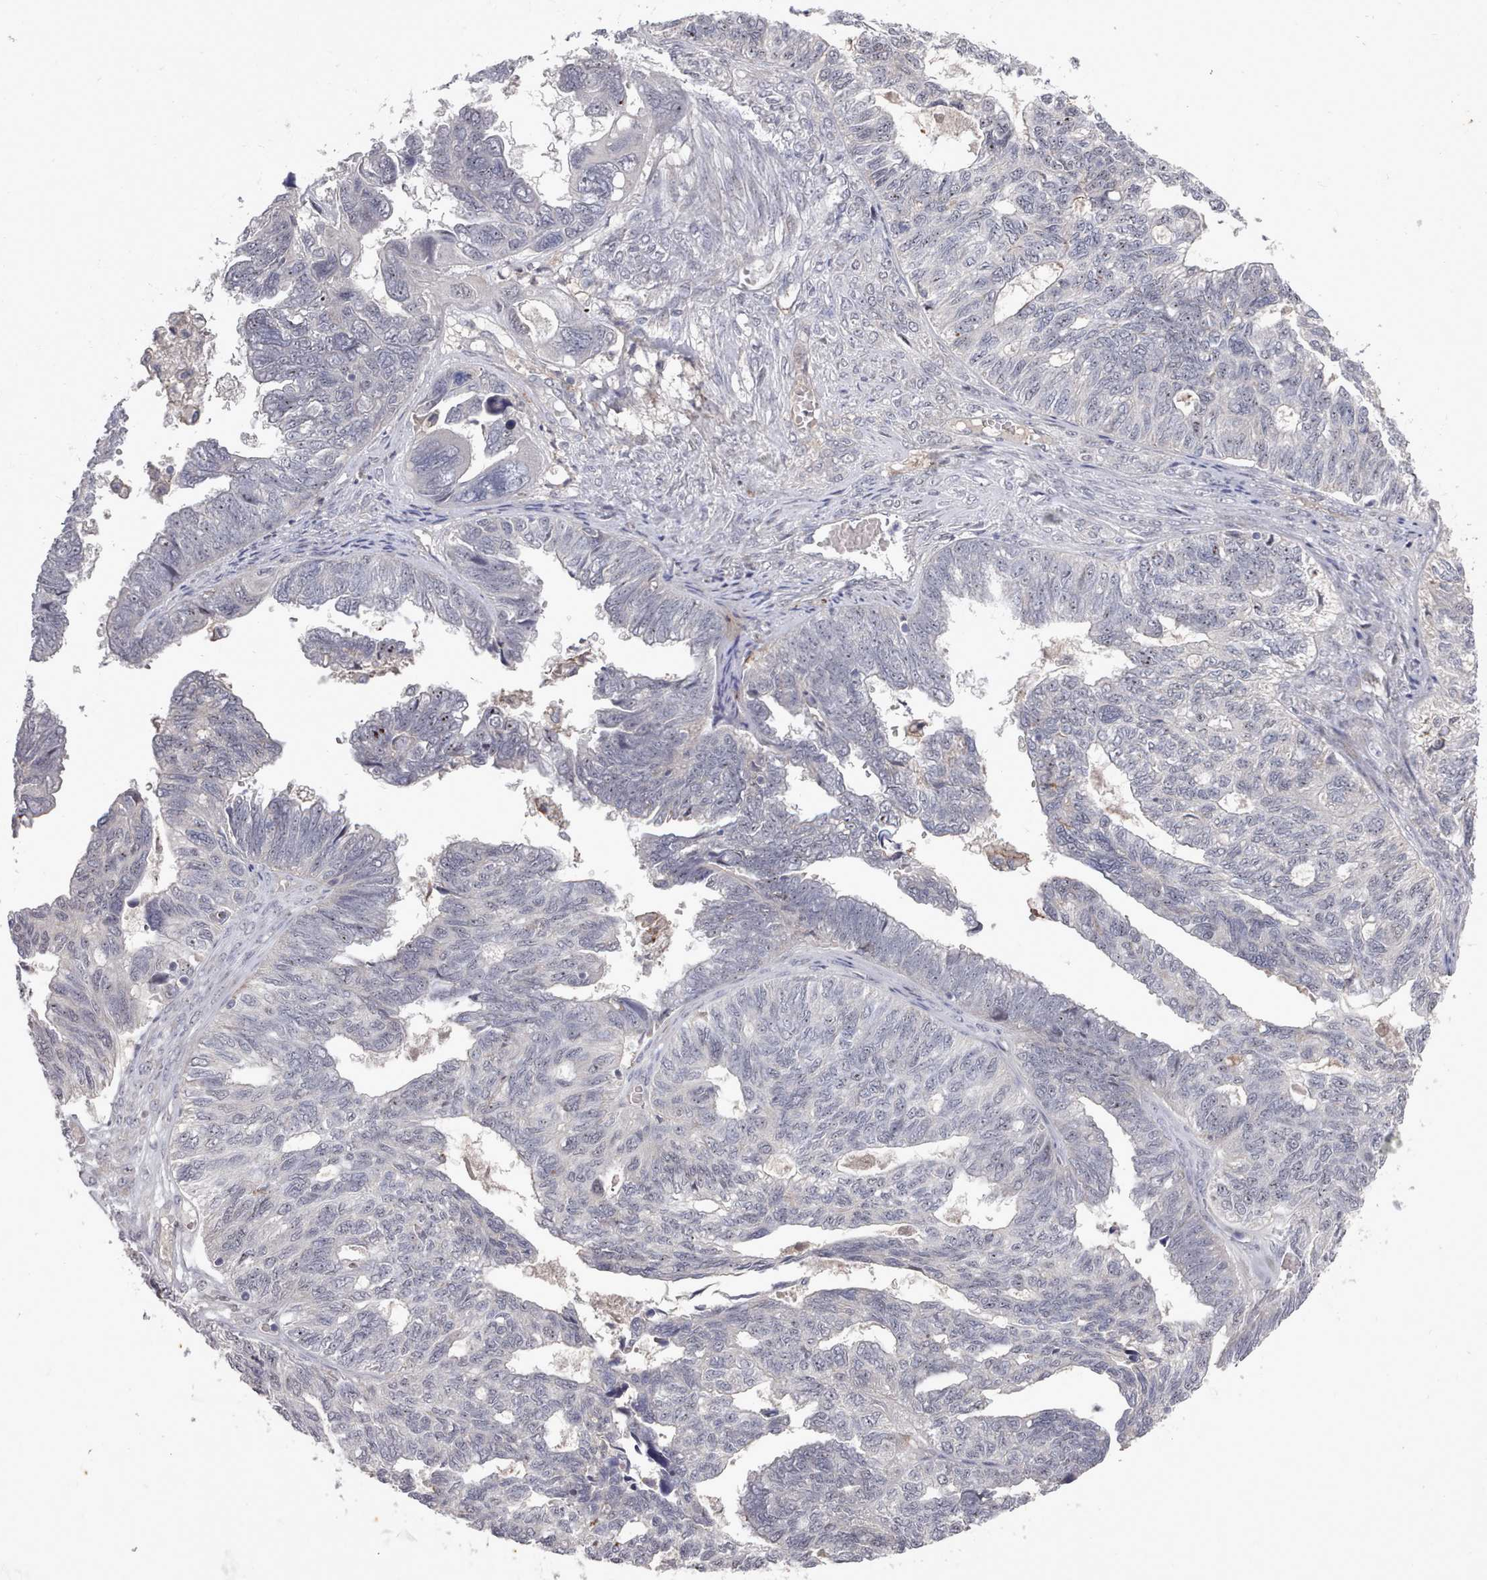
{"staining": {"intensity": "negative", "quantity": "none", "location": "none"}, "tissue": "ovarian cancer", "cell_type": "Tumor cells", "image_type": "cancer", "snomed": [{"axis": "morphology", "description": "Cystadenocarcinoma, serous, NOS"}, {"axis": "topography", "description": "Ovary"}], "caption": "The IHC histopathology image has no significant positivity in tumor cells of ovarian serous cystadenocarcinoma tissue. Nuclei are stained in blue.", "gene": "COL8A2", "patient": {"sex": "female", "age": 79}}